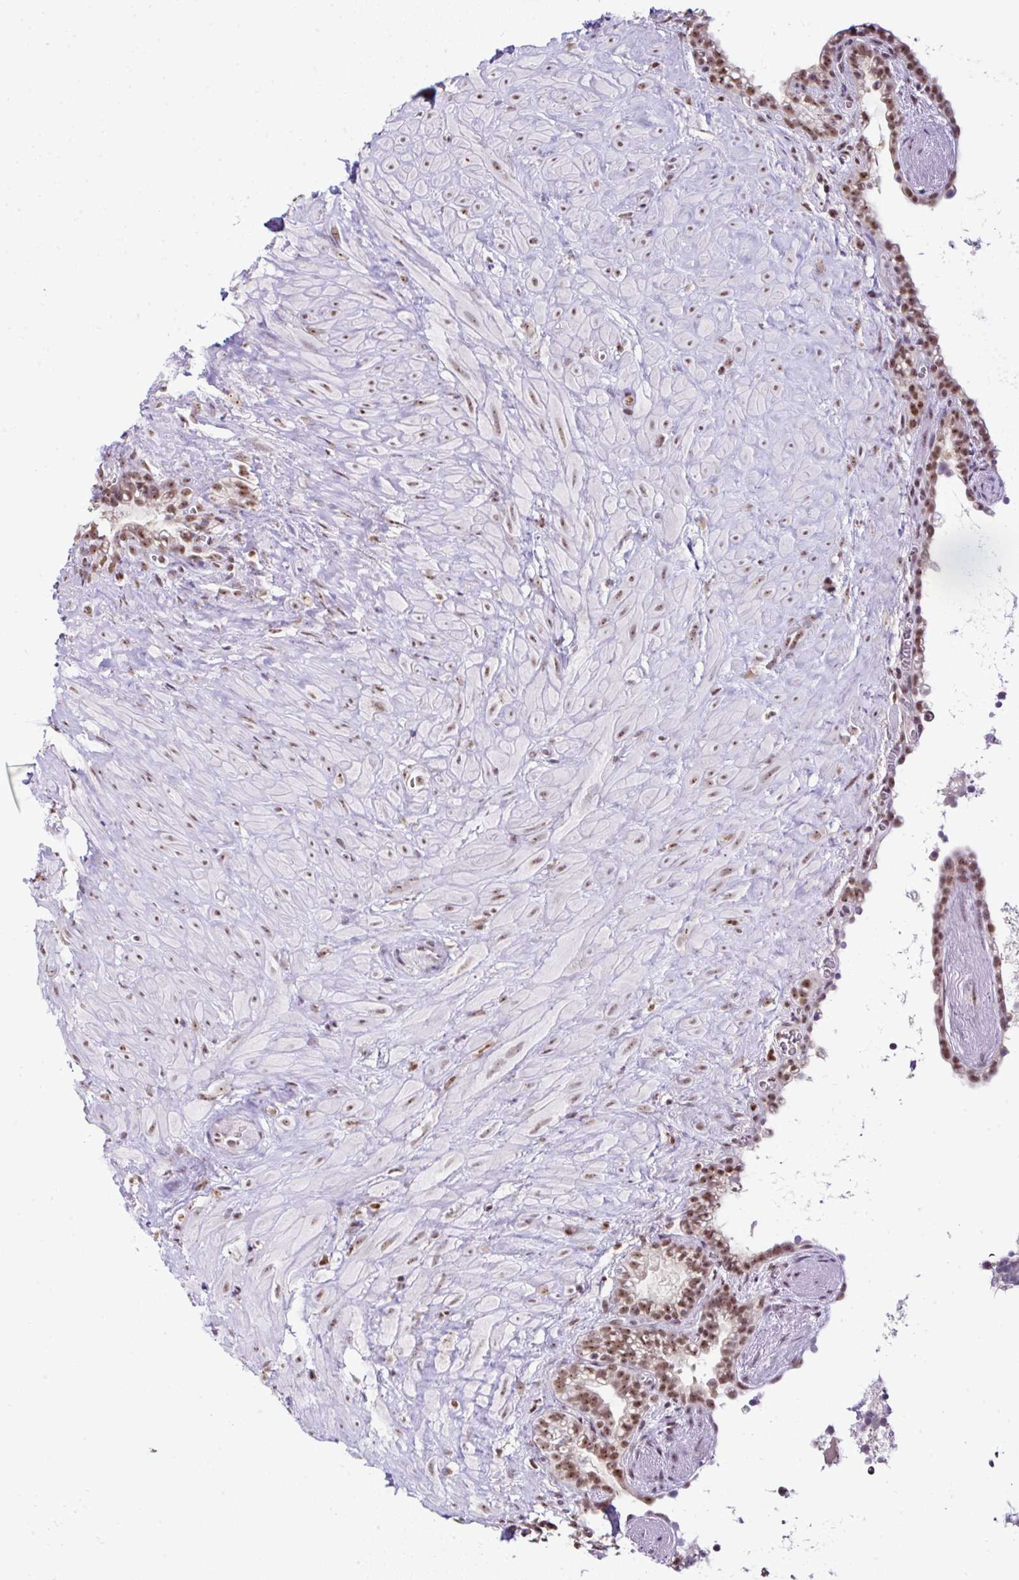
{"staining": {"intensity": "moderate", "quantity": "25%-75%", "location": "nuclear"}, "tissue": "seminal vesicle", "cell_type": "Glandular cells", "image_type": "normal", "snomed": [{"axis": "morphology", "description": "Normal tissue, NOS"}, {"axis": "topography", "description": "Seminal veicle"}], "caption": "DAB immunohistochemical staining of benign human seminal vesicle shows moderate nuclear protein positivity in approximately 25%-75% of glandular cells. The staining was performed using DAB to visualize the protein expression in brown, while the nuclei were stained in blue with hematoxylin (Magnification: 20x).", "gene": "PTPN2", "patient": {"sex": "male", "age": 76}}